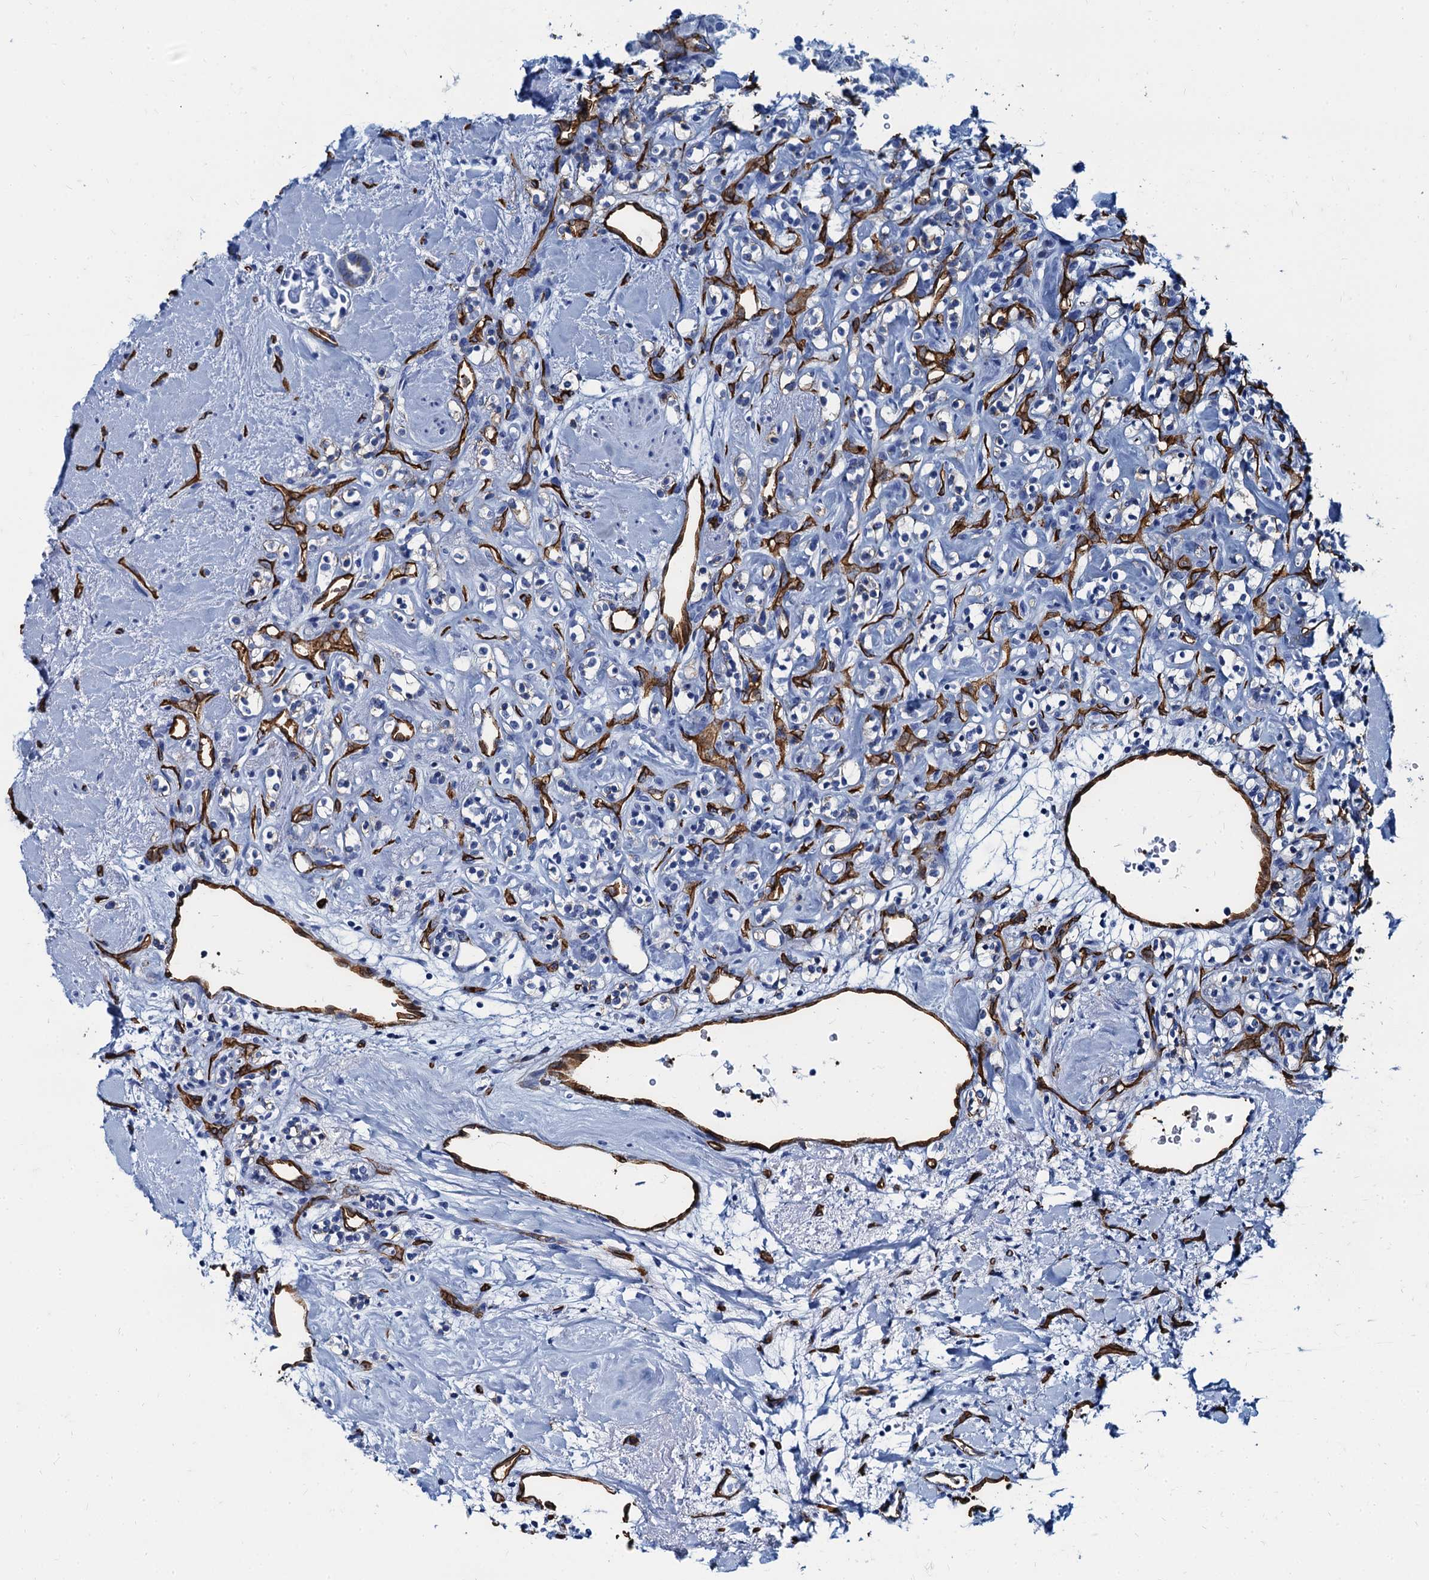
{"staining": {"intensity": "negative", "quantity": "none", "location": "none"}, "tissue": "renal cancer", "cell_type": "Tumor cells", "image_type": "cancer", "snomed": [{"axis": "morphology", "description": "Adenocarcinoma, NOS"}, {"axis": "topography", "description": "Kidney"}], "caption": "High magnification brightfield microscopy of renal adenocarcinoma stained with DAB (brown) and counterstained with hematoxylin (blue): tumor cells show no significant positivity.", "gene": "CAVIN2", "patient": {"sex": "male", "age": 77}}